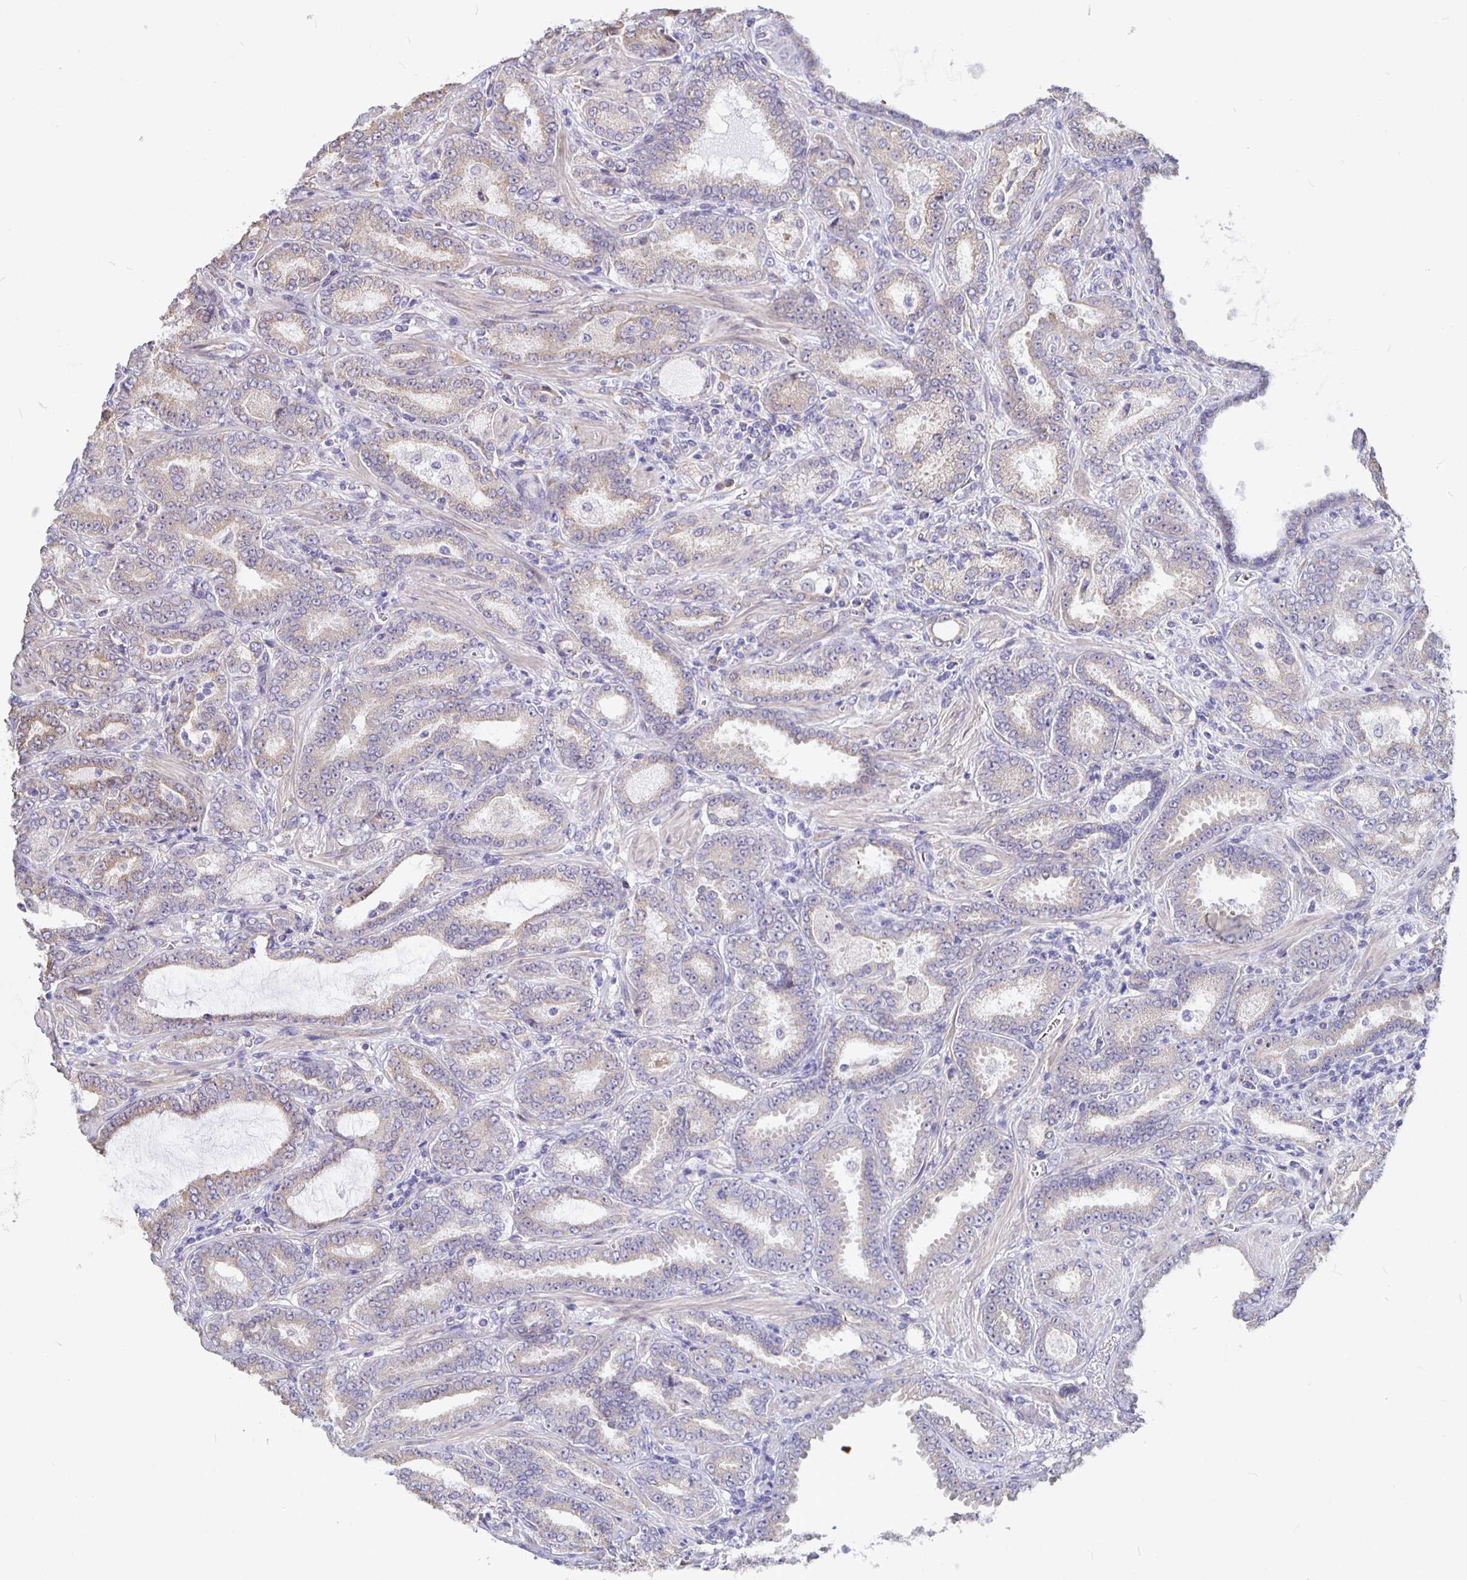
{"staining": {"intensity": "weak", "quantity": "<25%", "location": "cytoplasmic/membranous"}, "tissue": "prostate cancer", "cell_type": "Tumor cells", "image_type": "cancer", "snomed": [{"axis": "morphology", "description": "Adenocarcinoma, High grade"}, {"axis": "topography", "description": "Prostate"}], "caption": "This is a micrograph of immunohistochemistry staining of prostate cancer, which shows no positivity in tumor cells. (Immunohistochemistry (ihc), brightfield microscopy, high magnification).", "gene": "DNAI2", "patient": {"sex": "male", "age": 72}}